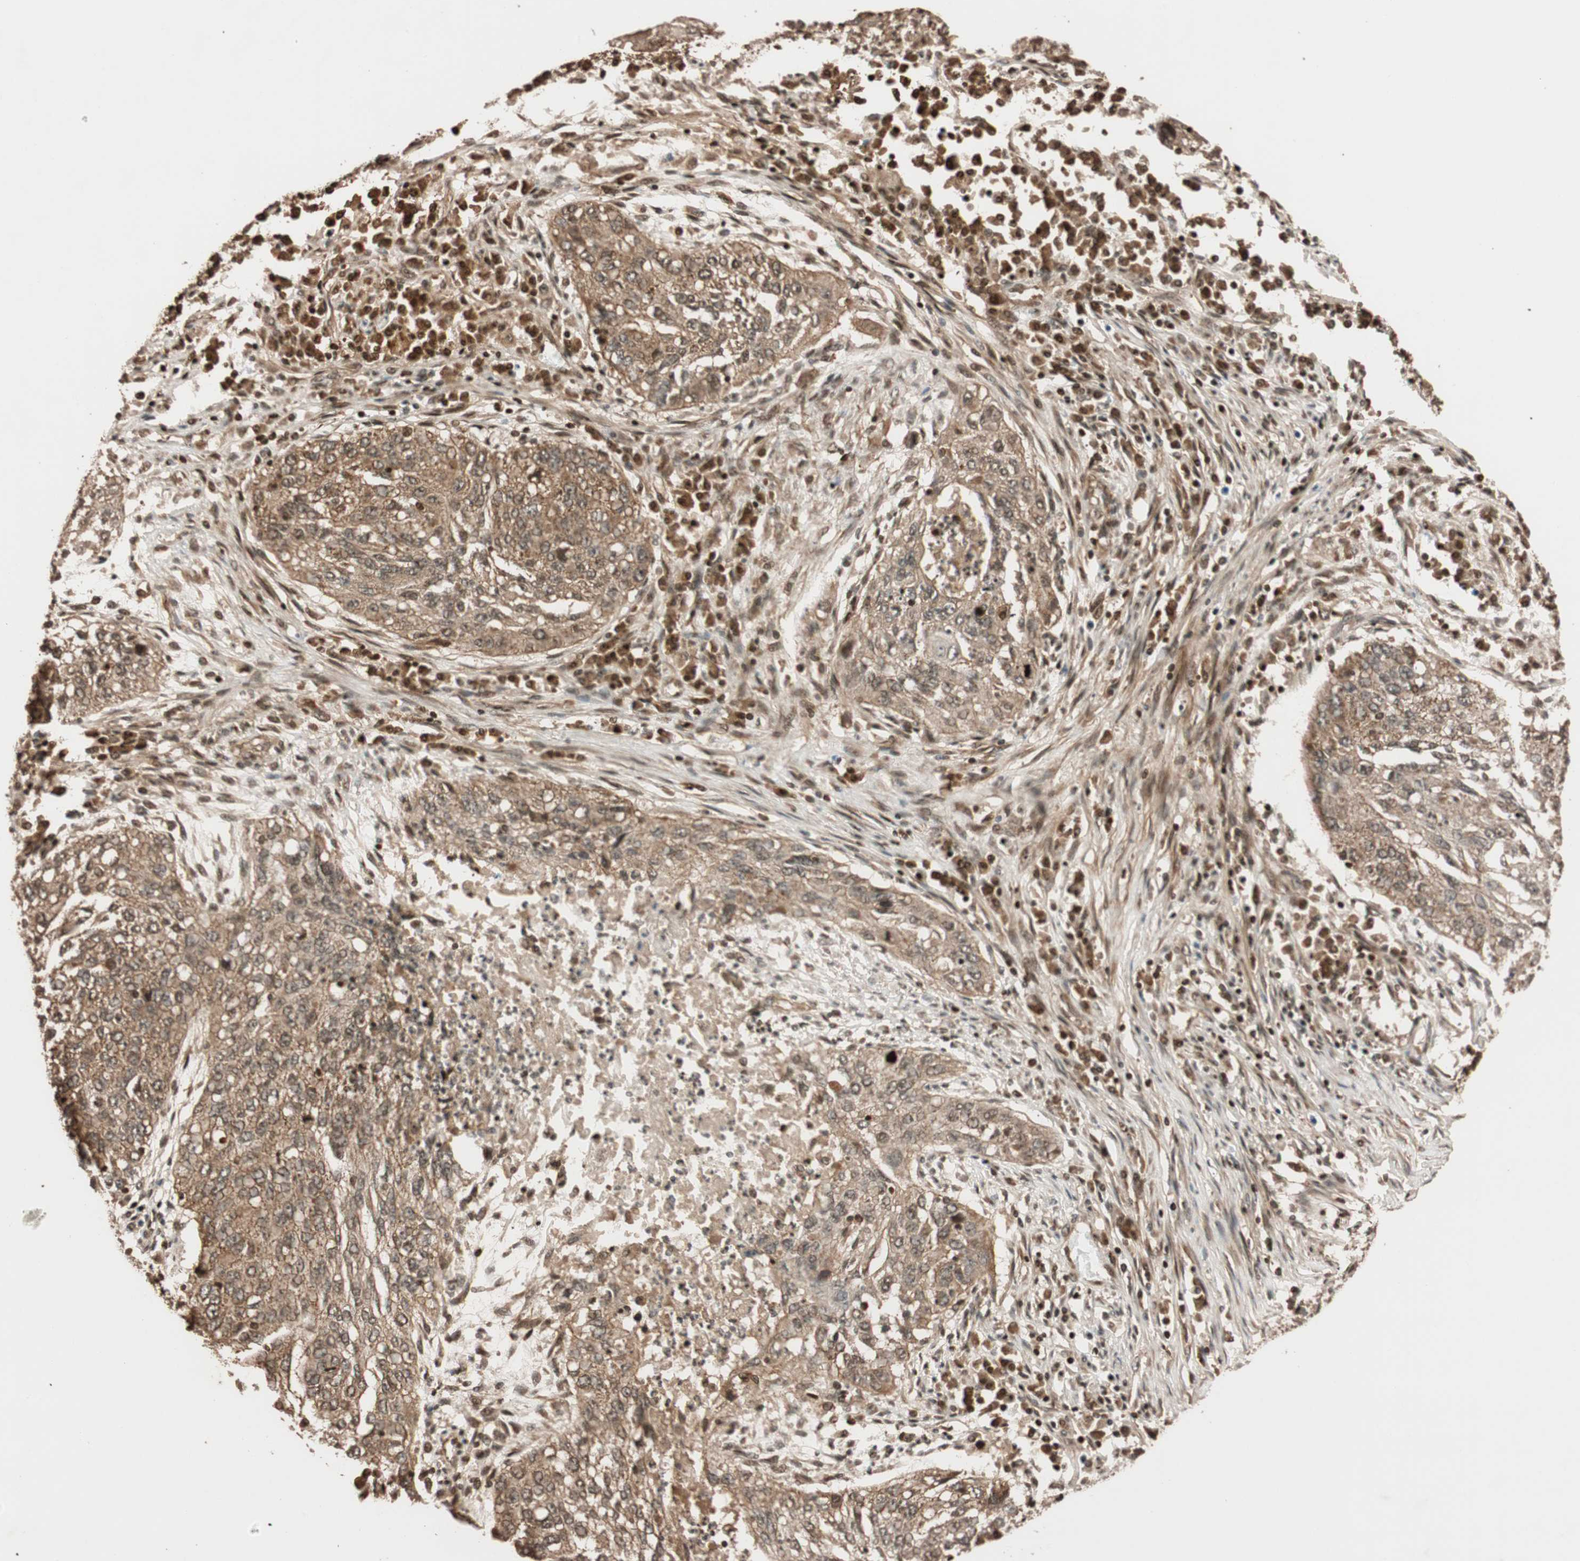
{"staining": {"intensity": "moderate", "quantity": ">75%", "location": "cytoplasmic/membranous"}, "tissue": "lung cancer", "cell_type": "Tumor cells", "image_type": "cancer", "snomed": [{"axis": "morphology", "description": "Squamous cell carcinoma, NOS"}, {"axis": "topography", "description": "Lung"}], "caption": "High-power microscopy captured an immunohistochemistry image of lung cancer (squamous cell carcinoma), revealing moderate cytoplasmic/membranous expression in about >75% of tumor cells.", "gene": "ALKBH5", "patient": {"sex": "female", "age": 63}}